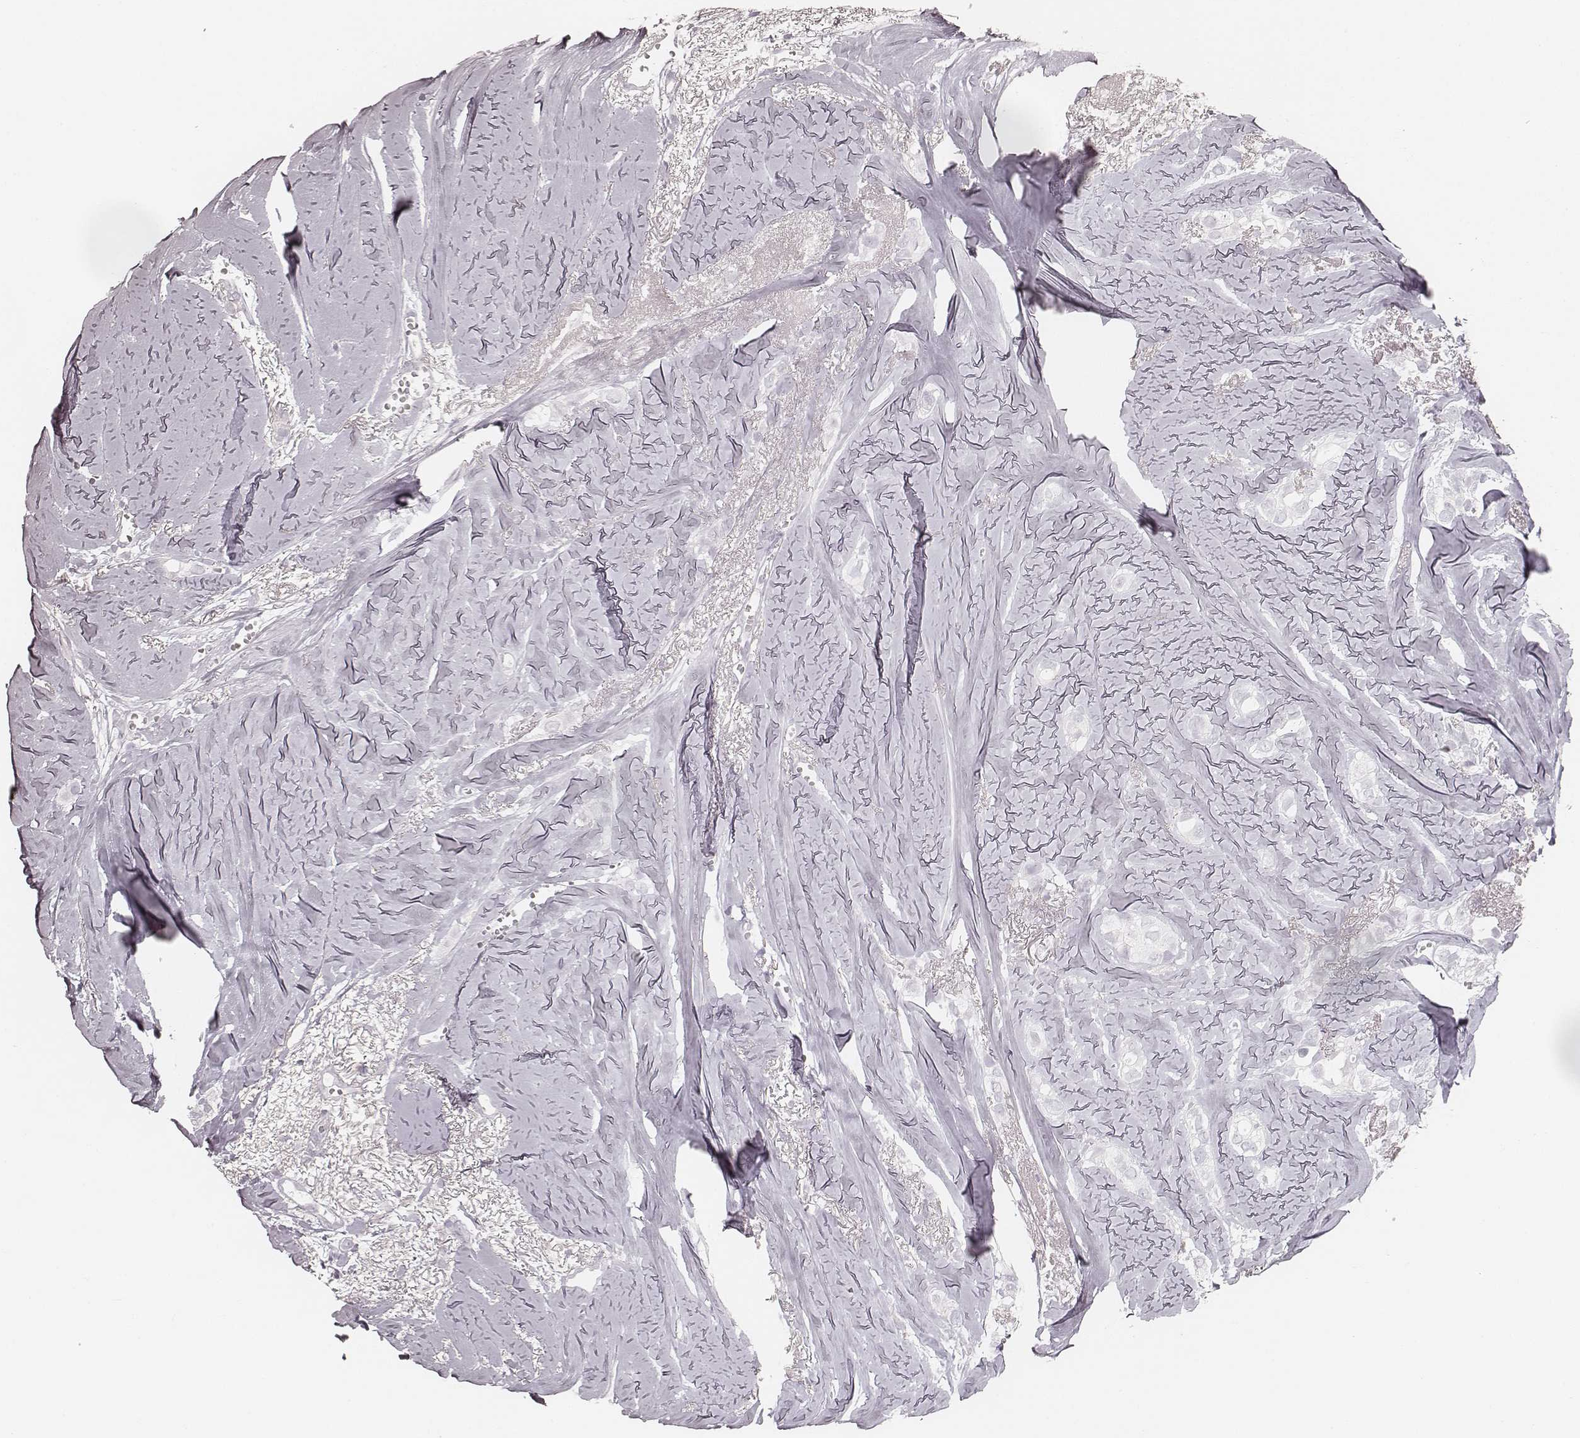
{"staining": {"intensity": "negative", "quantity": "none", "location": "none"}, "tissue": "breast cancer", "cell_type": "Tumor cells", "image_type": "cancer", "snomed": [{"axis": "morphology", "description": "Duct carcinoma"}, {"axis": "topography", "description": "Breast"}], "caption": "Immunohistochemistry (IHC) histopathology image of neoplastic tissue: human breast invasive ductal carcinoma stained with DAB (3,3'-diaminobenzidine) shows no significant protein positivity in tumor cells.", "gene": "KRT72", "patient": {"sex": "female", "age": 85}}